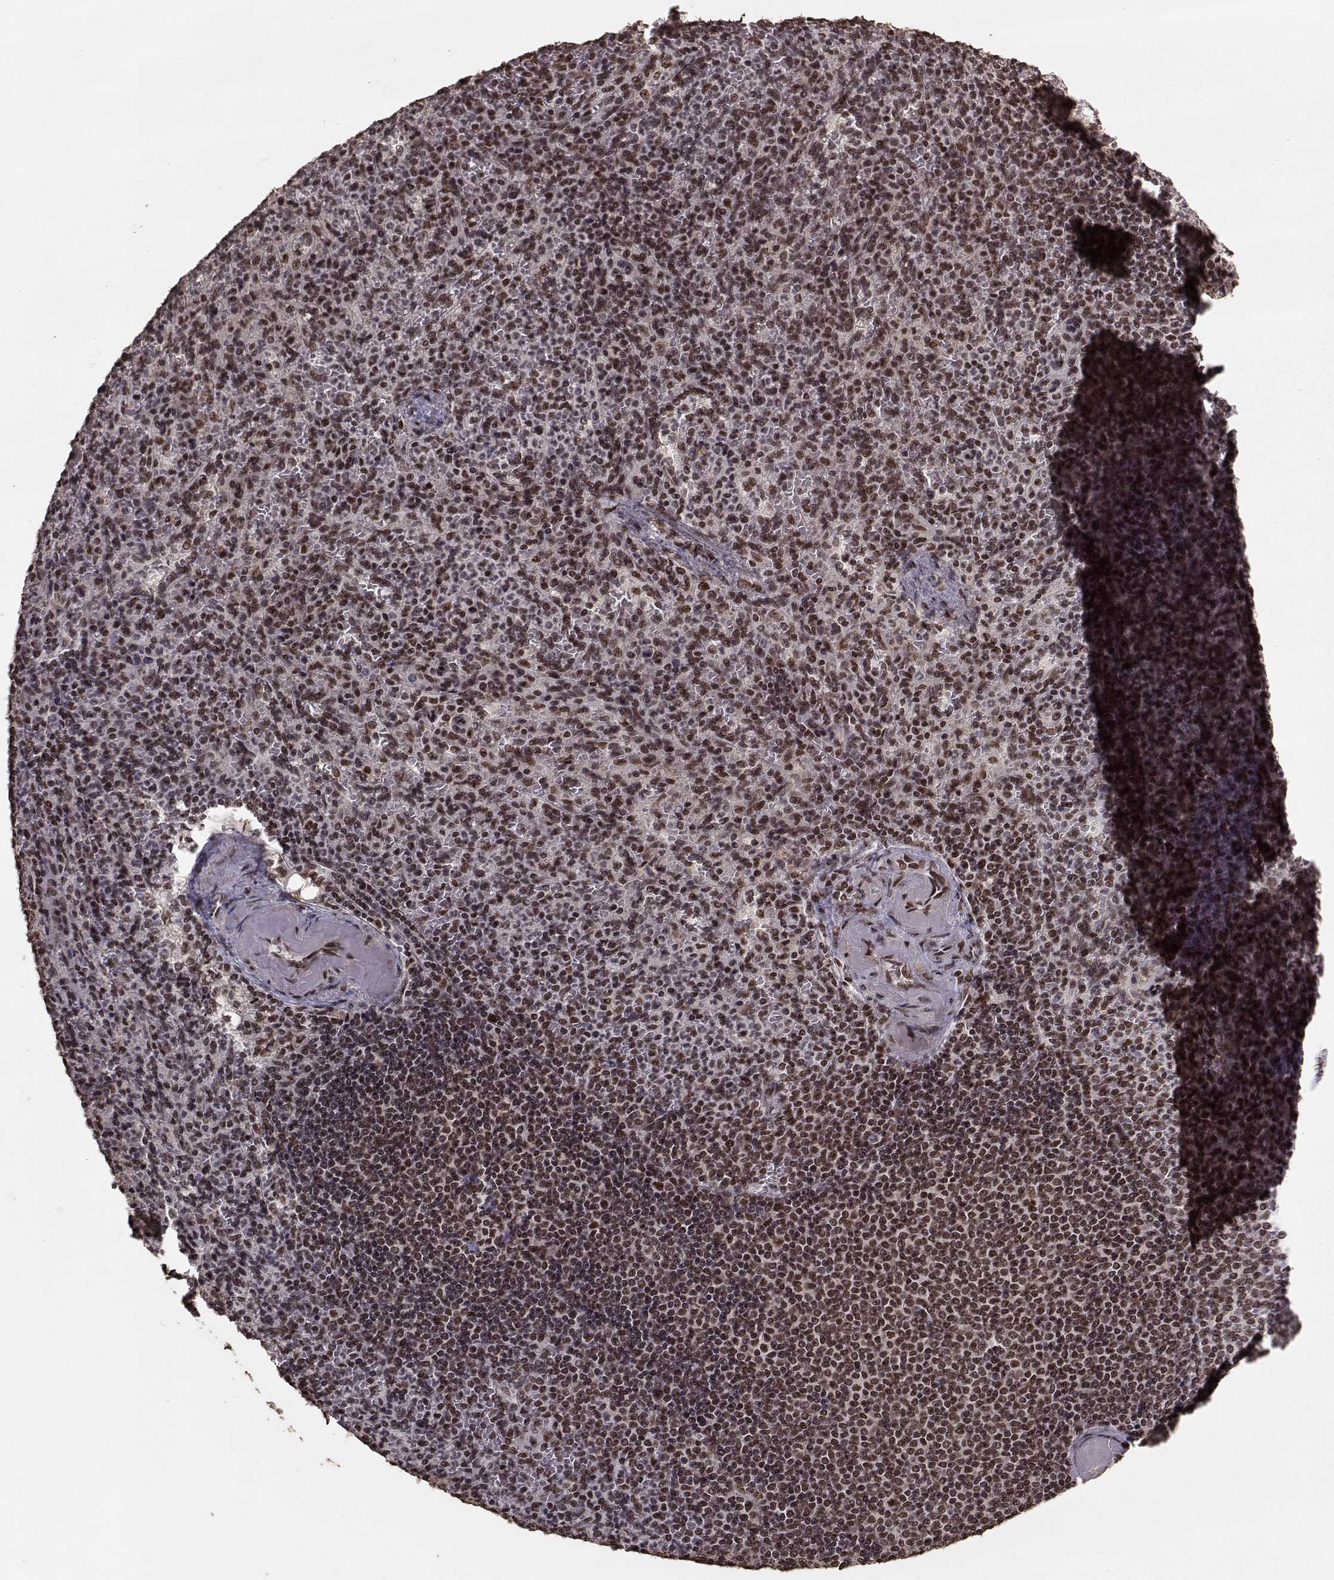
{"staining": {"intensity": "strong", "quantity": "25%-75%", "location": "nuclear"}, "tissue": "spleen", "cell_type": "Cells in red pulp", "image_type": "normal", "snomed": [{"axis": "morphology", "description": "Normal tissue, NOS"}, {"axis": "topography", "description": "Spleen"}], "caption": "Human spleen stained for a protein (brown) exhibits strong nuclear positive positivity in about 25%-75% of cells in red pulp.", "gene": "SF1", "patient": {"sex": "female", "age": 74}}